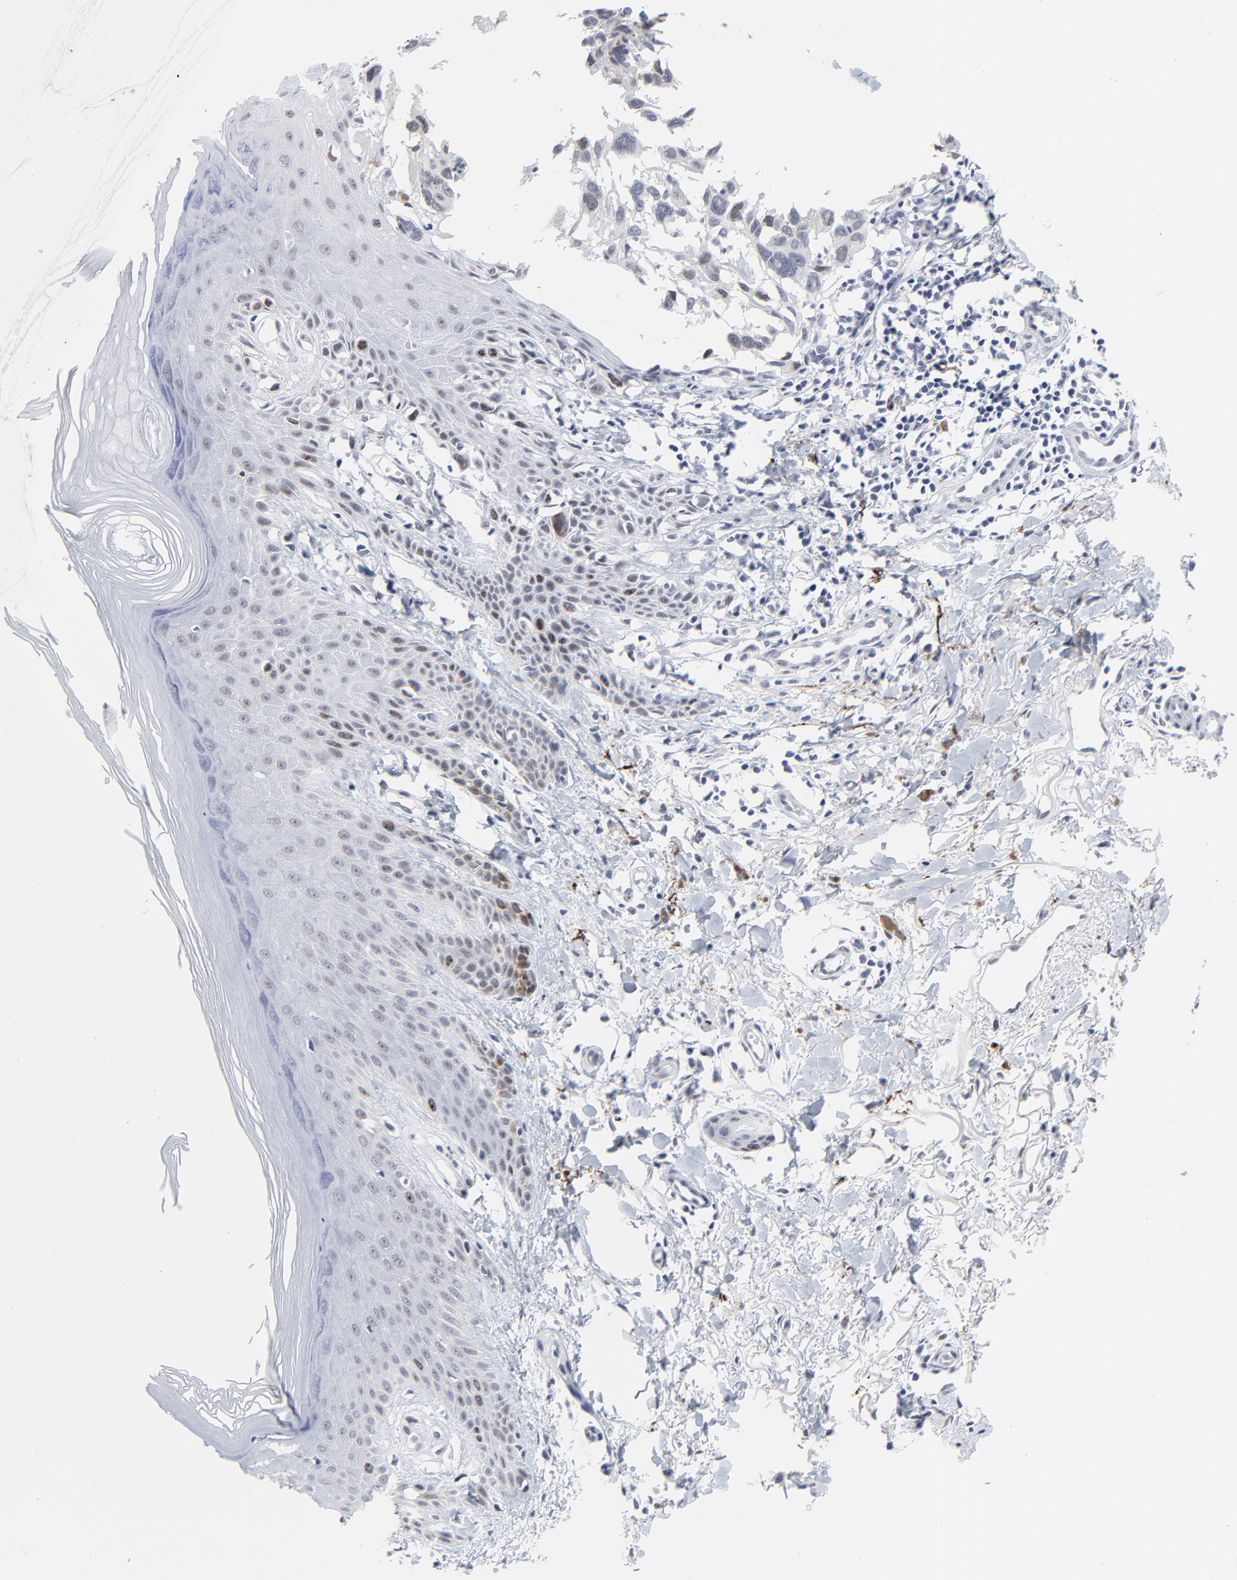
{"staining": {"intensity": "weak", "quantity": "<25%", "location": "cytoplasmic/membranous"}, "tissue": "melanoma", "cell_type": "Tumor cells", "image_type": "cancer", "snomed": [{"axis": "morphology", "description": "Malignant melanoma, NOS"}, {"axis": "topography", "description": "Skin"}], "caption": "An immunohistochemistry (IHC) histopathology image of malignant melanoma is shown. There is no staining in tumor cells of malignant melanoma. The staining was performed using DAB (3,3'-diaminobenzidine) to visualize the protein expression in brown, while the nuclei were stained in blue with hematoxylin (Magnification: 20x).", "gene": "ZNF589", "patient": {"sex": "female", "age": 77}}